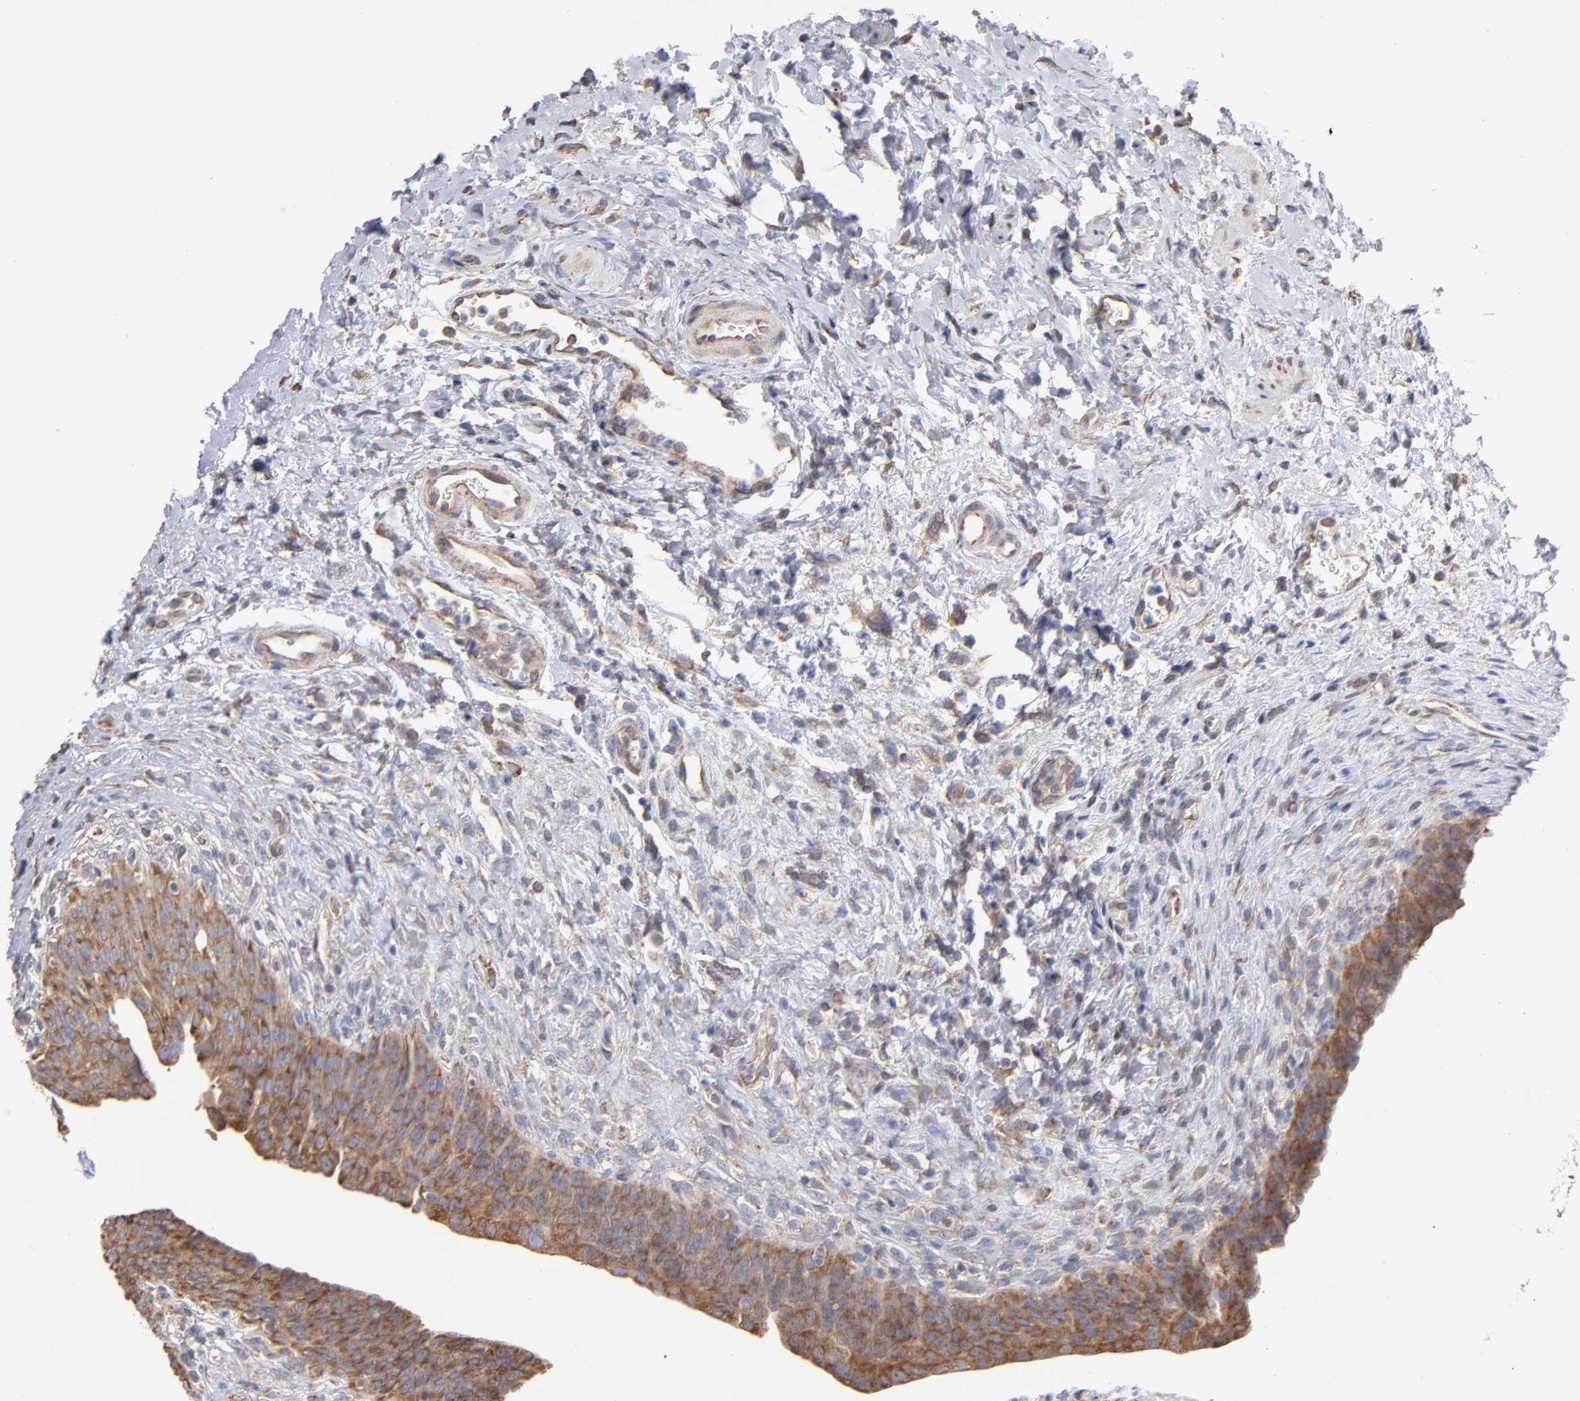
{"staining": {"intensity": "moderate", "quantity": ">75%", "location": "cytoplasmic/membranous"}, "tissue": "urinary bladder", "cell_type": "Urothelial cells", "image_type": "normal", "snomed": [{"axis": "morphology", "description": "Normal tissue, NOS"}, {"axis": "morphology", "description": "Dysplasia, NOS"}, {"axis": "topography", "description": "Urinary bladder"}], "caption": "This micrograph exhibits immunohistochemistry (IHC) staining of unremarkable human urinary bladder, with medium moderate cytoplasmic/membranous staining in about >75% of urothelial cells.", "gene": "RPL3", "patient": {"sex": "male", "age": 35}}